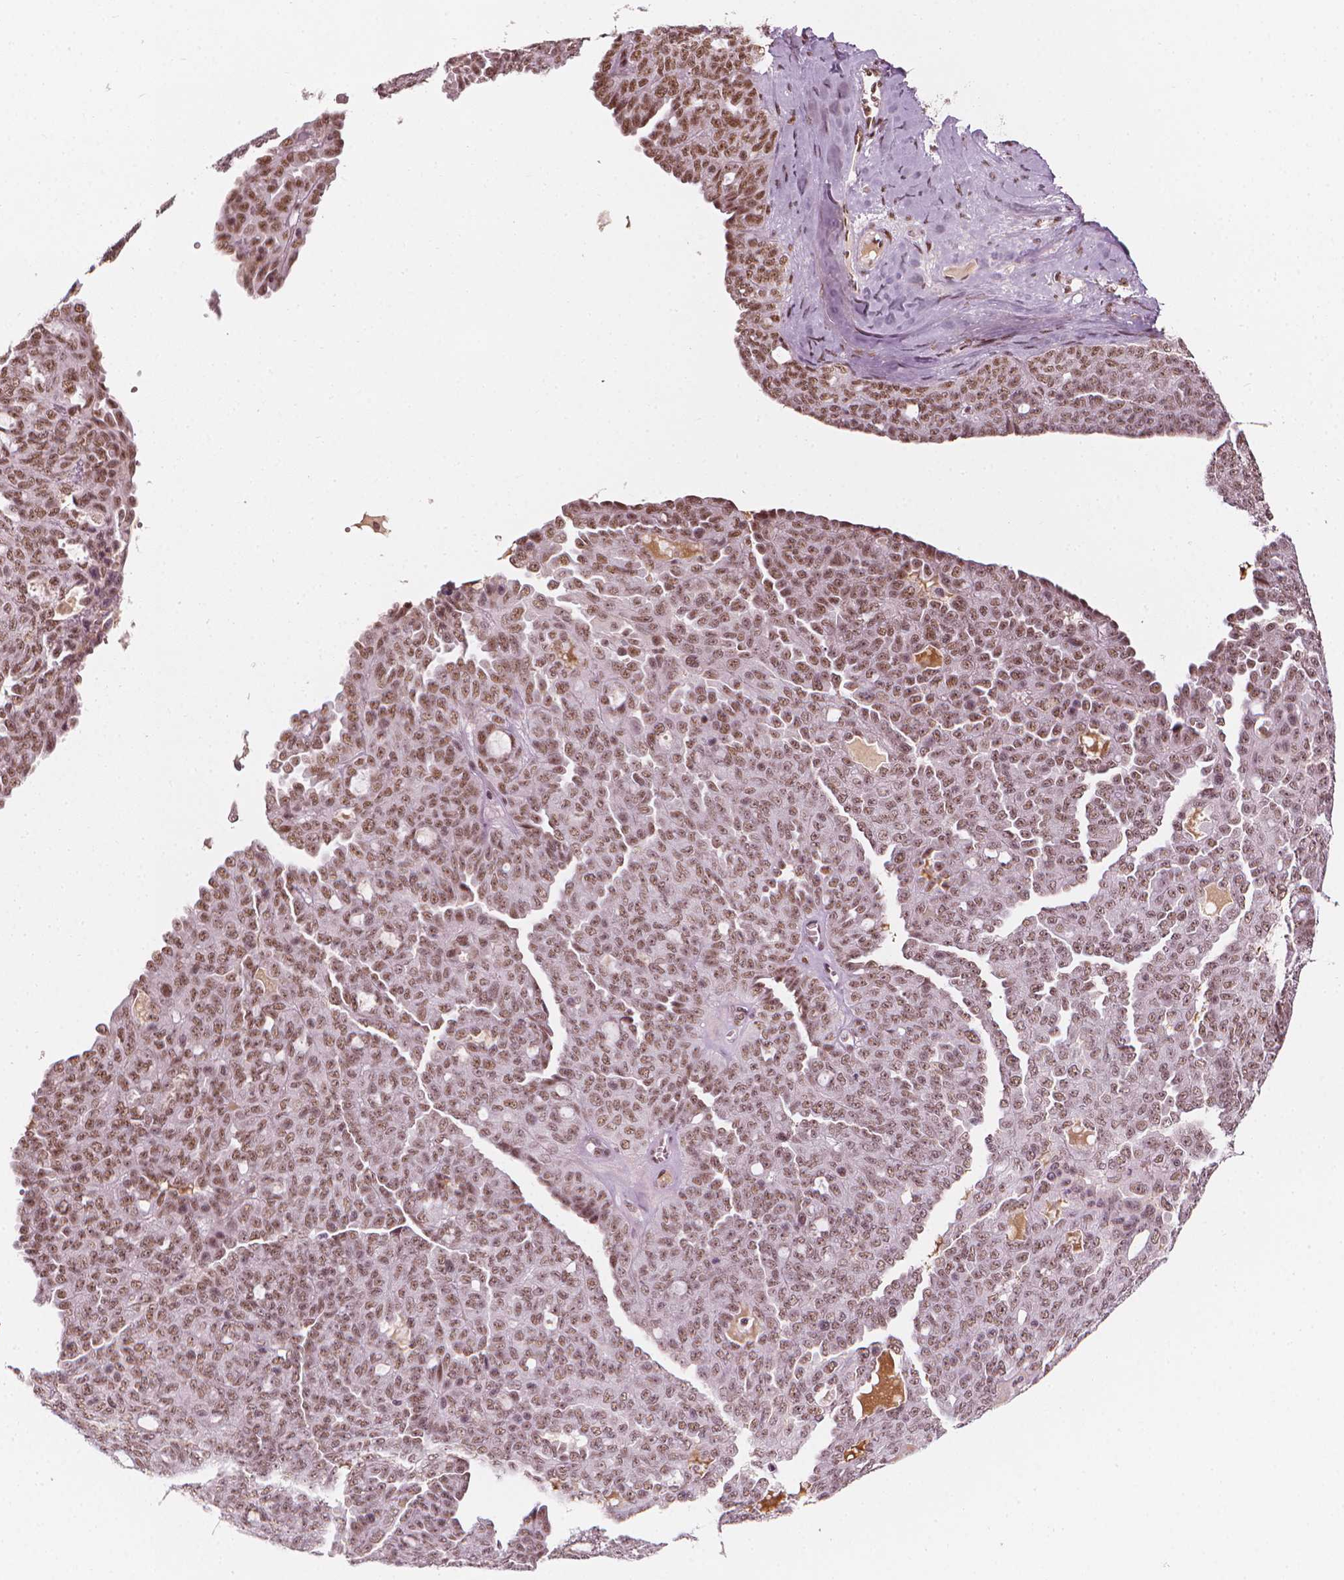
{"staining": {"intensity": "moderate", "quantity": ">75%", "location": "nuclear"}, "tissue": "ovarian cancer", "cell_type": "Tumor cells", "image_type": "cancer", "snomed": [{"axis": "morphology", "description": "Cystadenocarcinoma, serous, NOS"}, {"axis": "topography", "description": "Ovary"}], "caption": "The immunohistochemical stain highlights moderate nuclear staining in tumor cells of serous cystadenocarcinoma (ovarian) tissue.", "gene": "ELF2", "patient": {"sex": "female", "age": 71}}